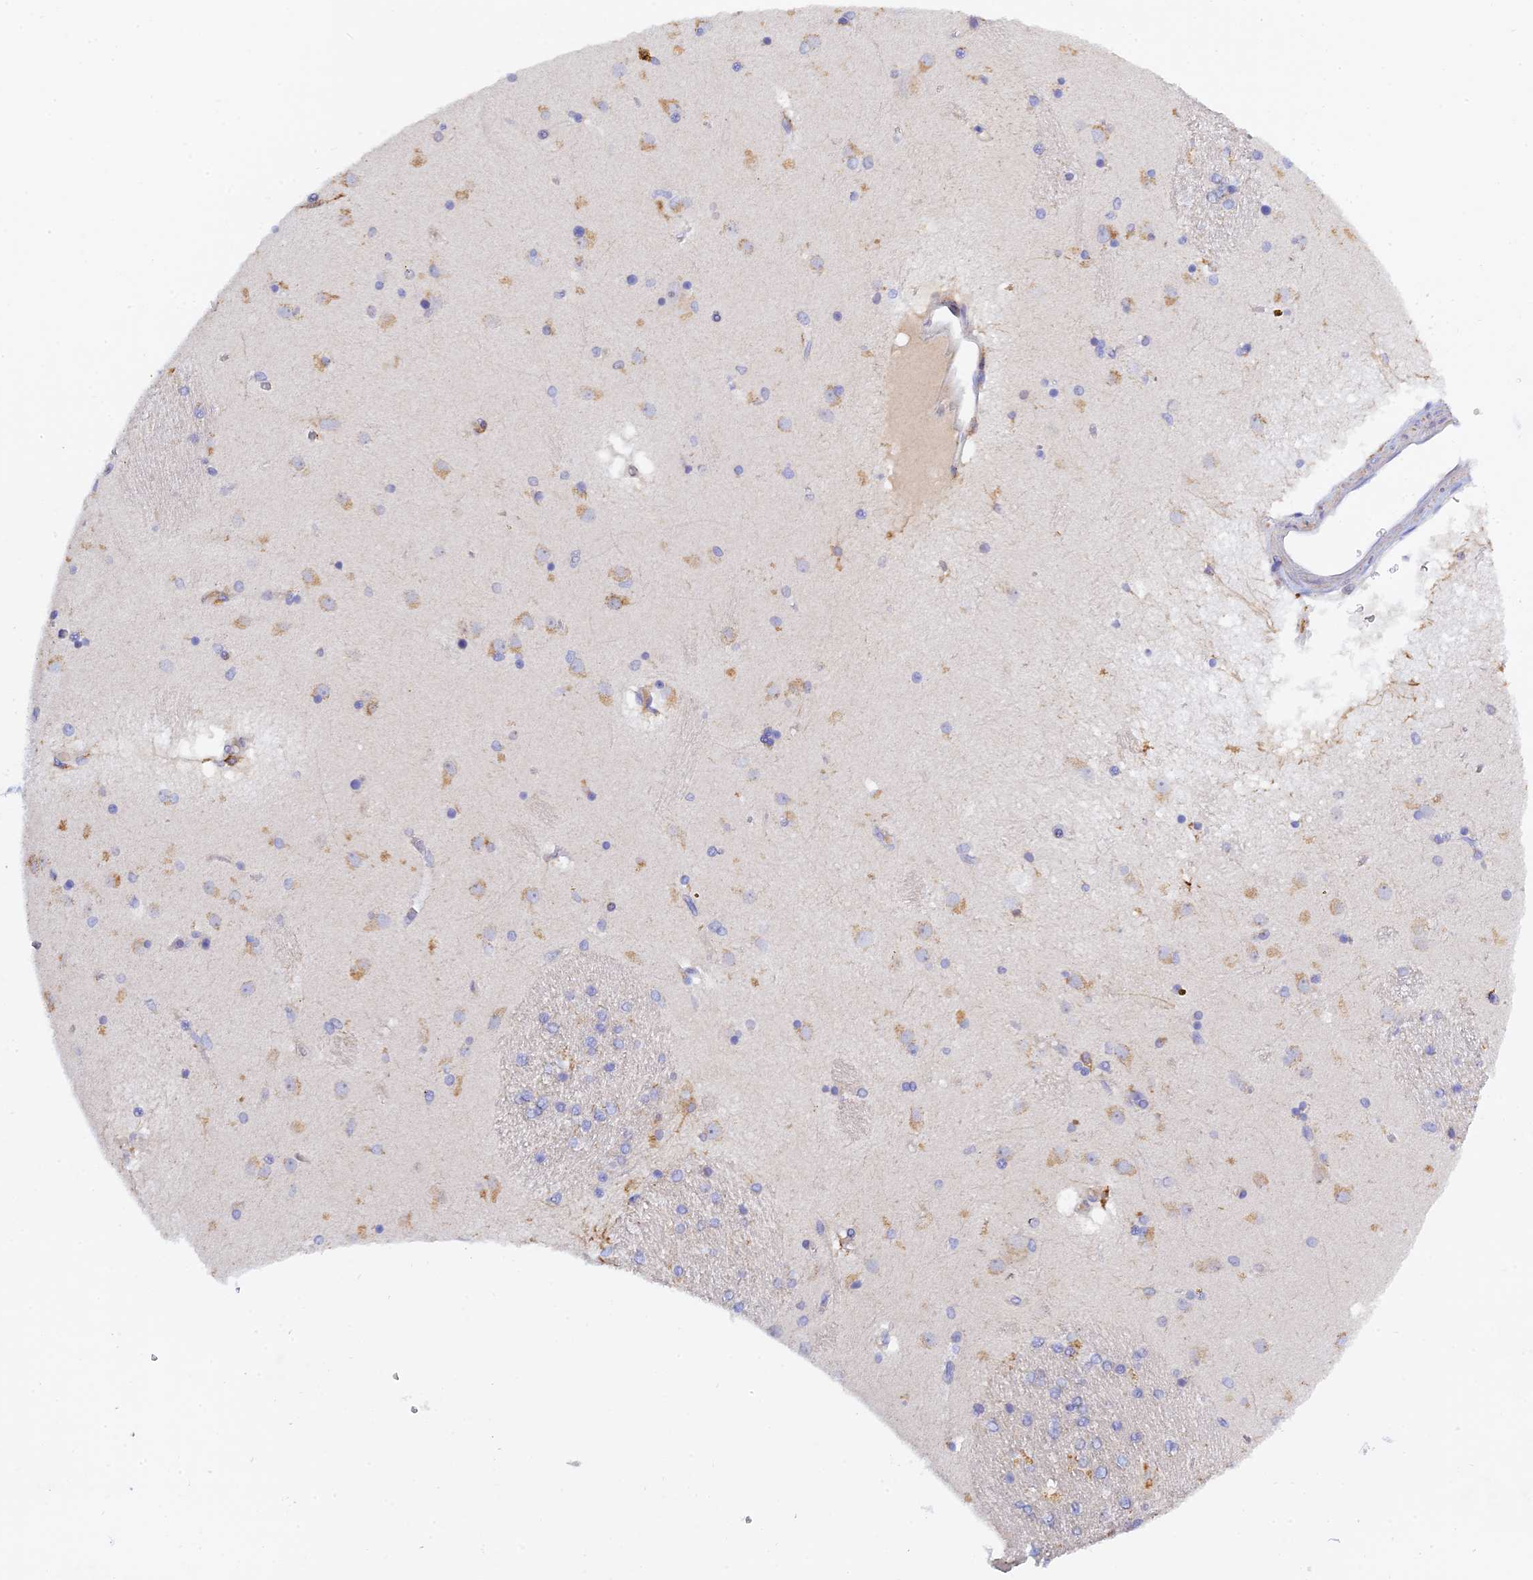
{"staining": {"intensity": "negative", "quantity": "none", "location": "none"}, "tissue": "caudate", "cell_type": "Glial cells", "image_type": "normal", "snomed": [{"axis": "morphology", "description": "Normal tissue, NOS"}, {"axis": "topography", "description": "Lateral ventricle wall"}], "caption": "High magnification brightfield microscopy of benign caudate stained with DAB (brown) and counterstained with hematoxylin (blue): glial cells show no significant staining. (DAB (3,3'-diaminobenzidine) immunohistochemistry (IHC) visualized using brightfield microscopy, high magnification).", "gene": "RPGRIP1L", "patient": {"sex": "male", "age": 70}}